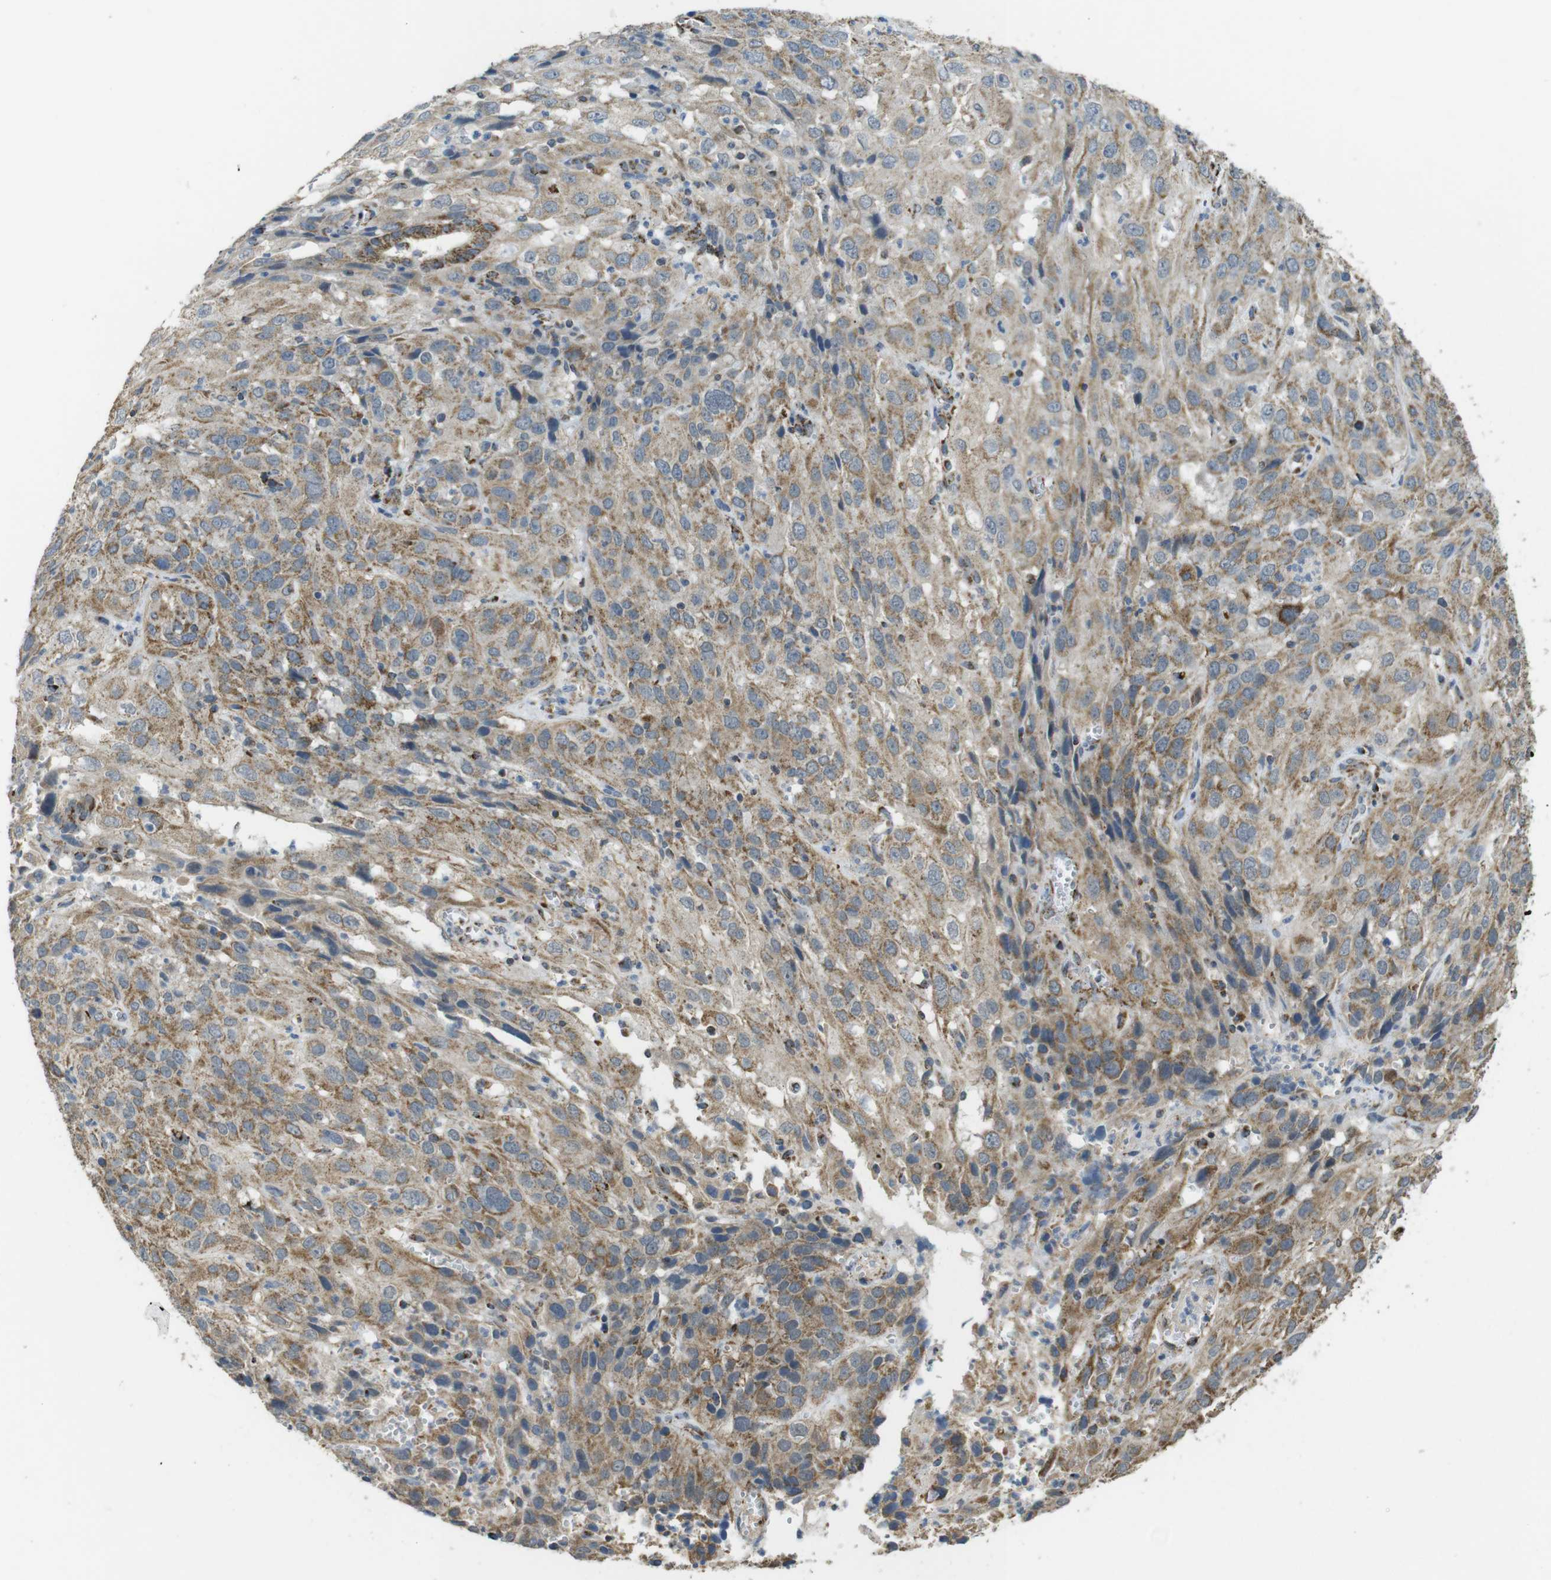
{"staining": {"intensity": "moderate", "quantity": ">75%", "location": "cytoplasmic/membranous"}, "tissue": "cervical cancer", "cell_type": "Tumor cells", "image_type": "cancer", "snomed": [{"axis": "morphology", "description": "Squamous cell carcinoma, NOS"}, {"axis": "topography", "description": "Cervix"}], "caption": "Tumor cells display medium levels of moderate cytoplasmic/membranous positivity in about >75% of cells in squamous cell carcinoma (cervical).", "gene": "CALHM2", "patient": {"sex": "female", "age": 32}}